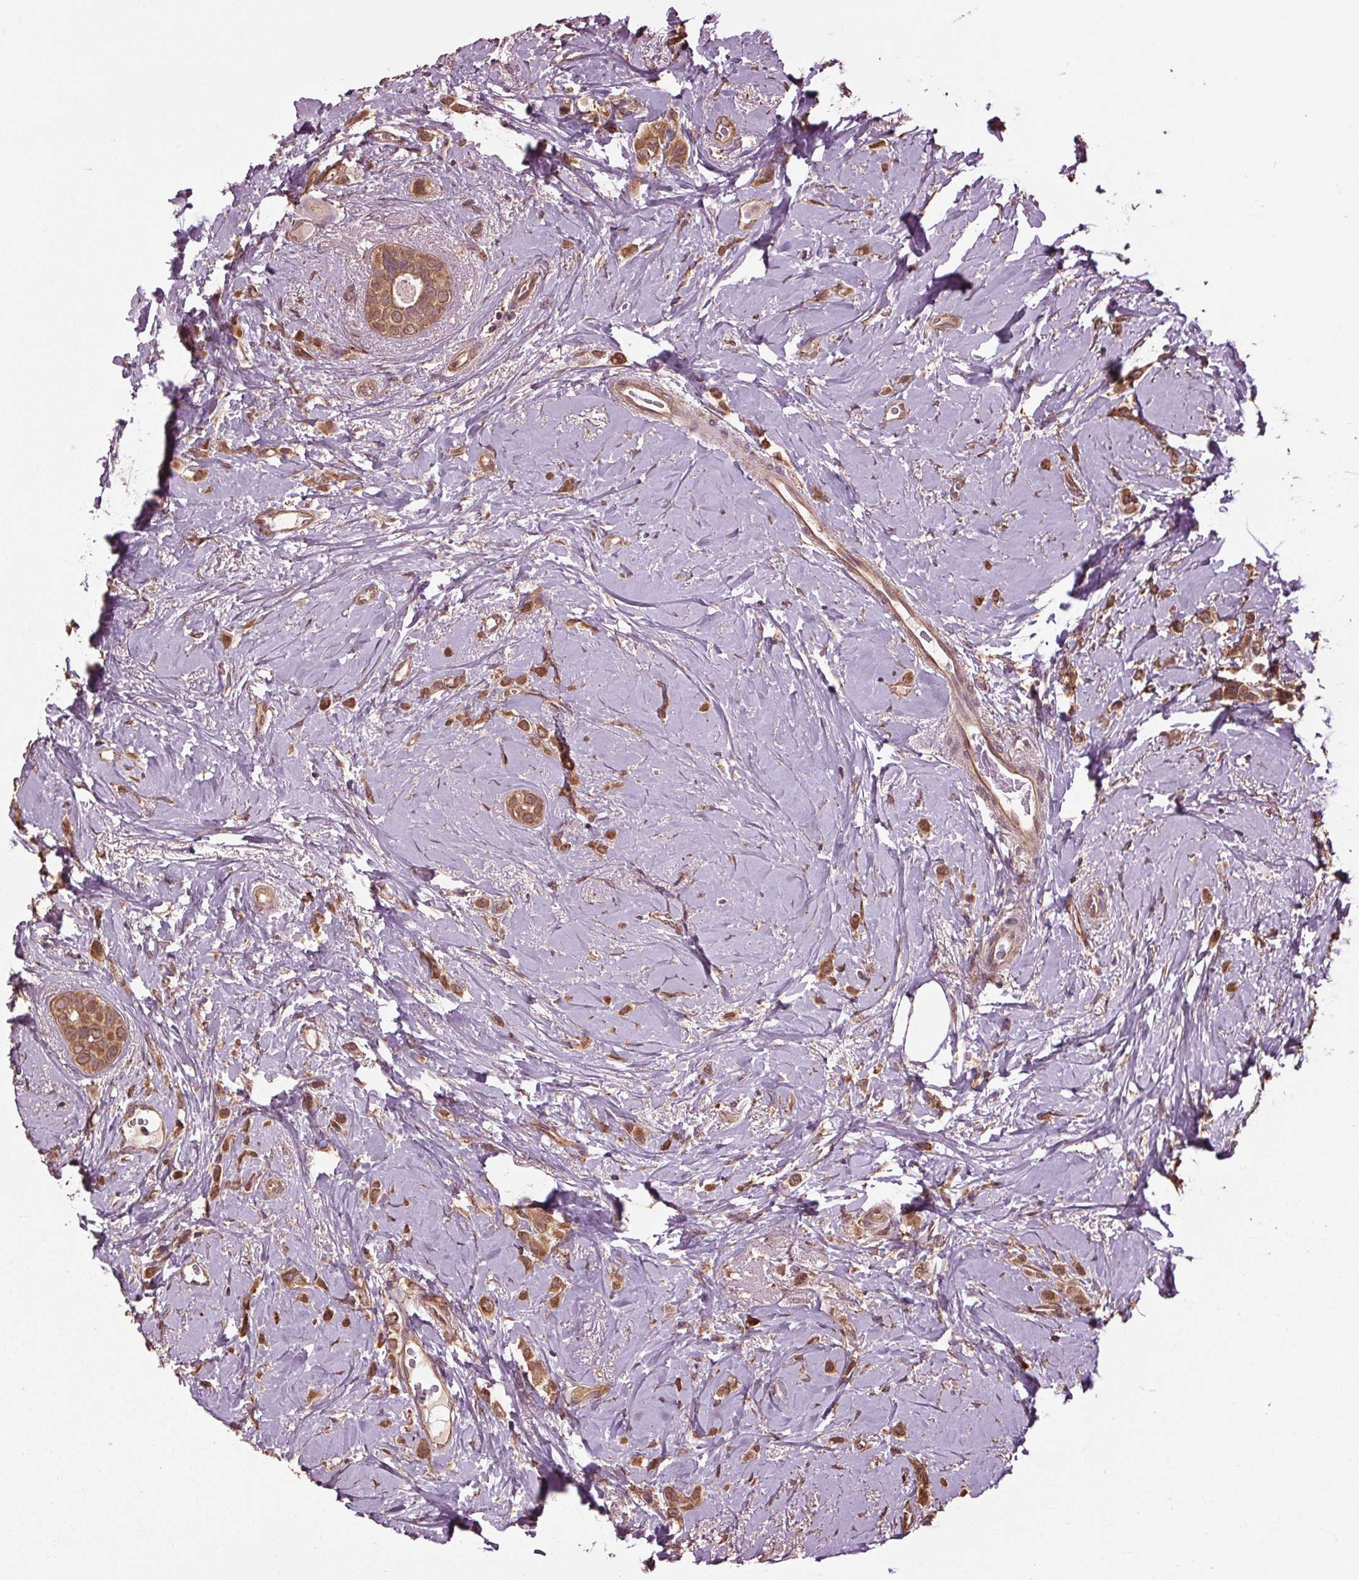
{"staining": {"intensity": "moderate", "quantity": ">75%", "location": "cytoplasmic/membranous"}, "tissue": "breast cancer", "cell_type": "Tumor cells", "image_type": "cancer", "snomed": [{"axis": "morphology", "description": "Lobular carcinoma"}, {"axis": "topography", "description": "Breast"}], "caption": "Human breast lobular carcinoma stained with a protein marker reveals moderate staining in tumor cells.", "gene": "RNPEP", "patient": {"sex": "female", "age": 66}}